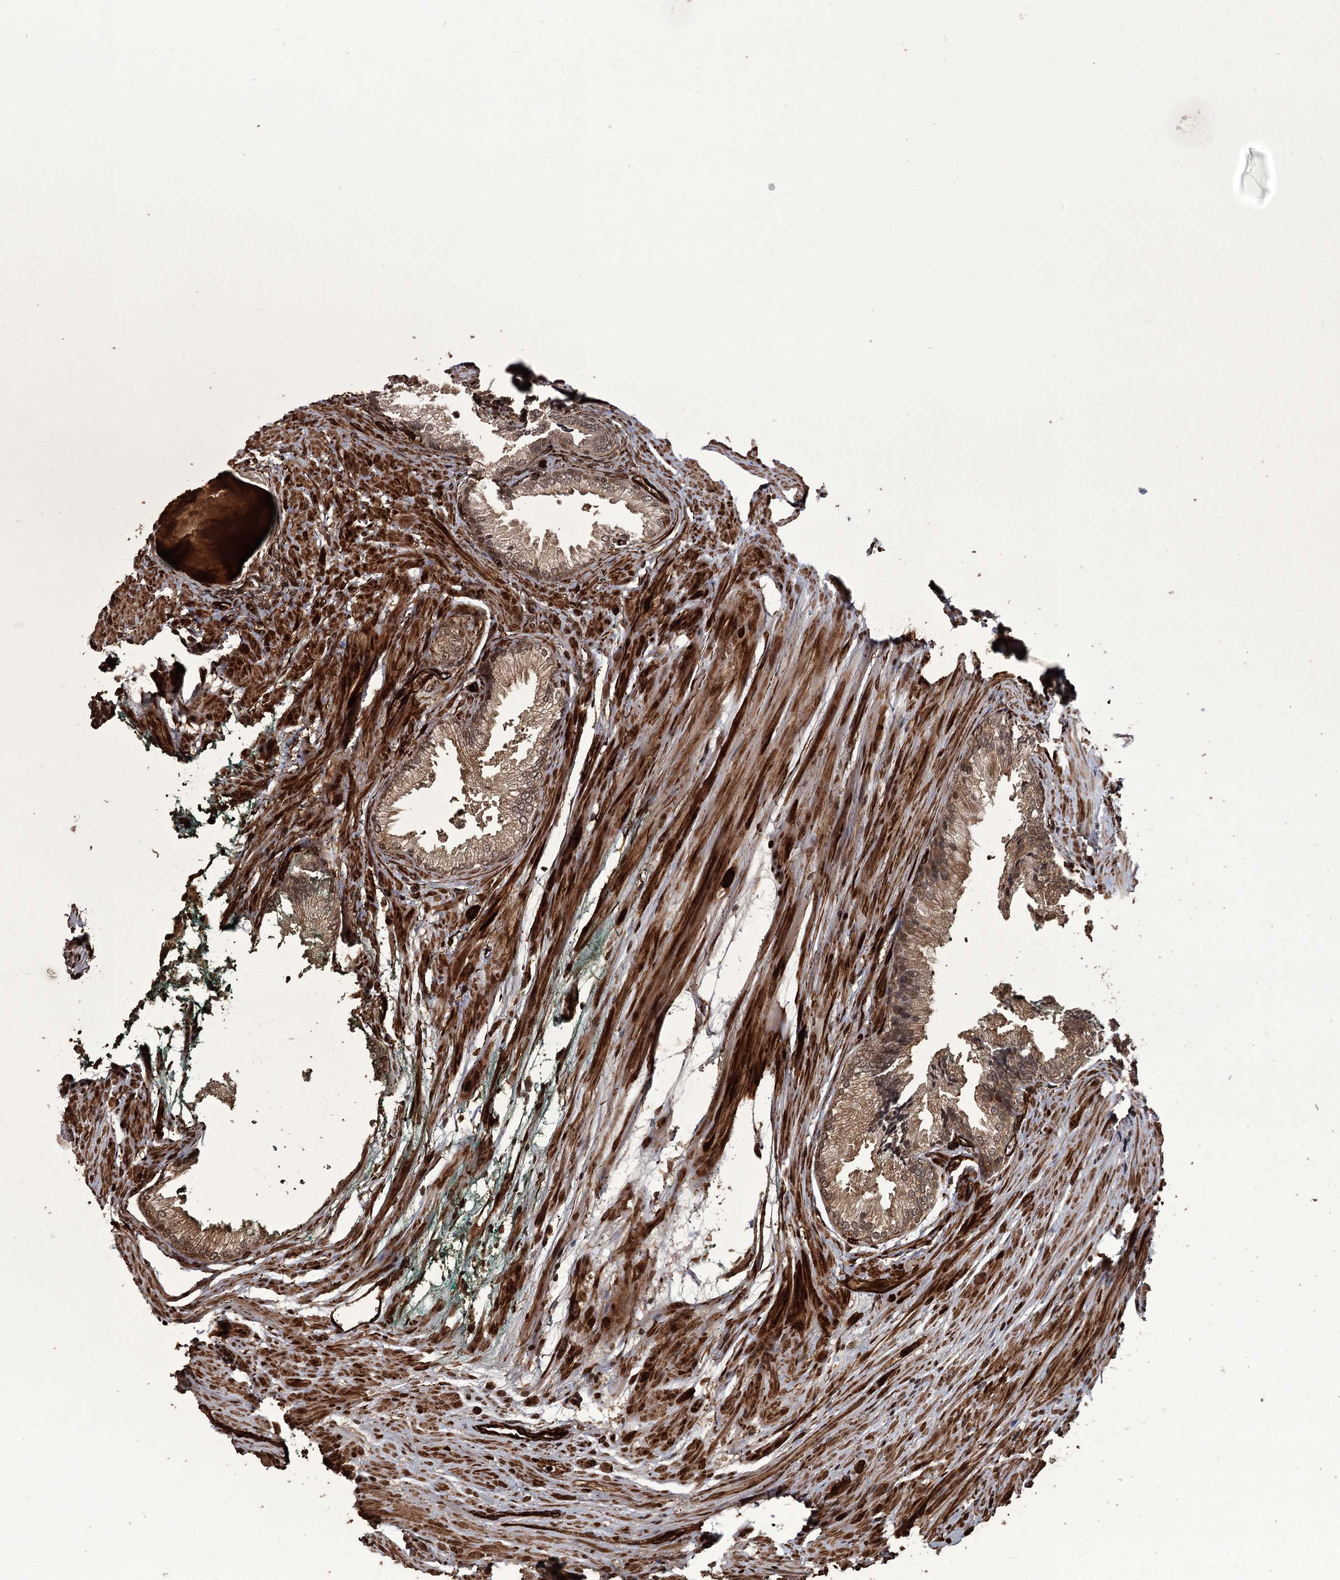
{"staining": {"intensity": "moderate", "quantity": ">75%", "location": "cytoplasmic/membranous,nuclear"}, "tissue": "prostate cancer", "cell_type": "Tumor cells", "image_type": "cancer", "snomed": [{"axis": "morphology", "description": "Adenocarcinoma, High grade"}, {"axis": "topography", "description": "Prostate"}], "caption": "Protein expression analysis of human prostate adenocarcinoma (high-grade) reveals moderate cytoplasmic/membranous and nuclear positivity in approximately >75% of tumor cells.", "gene": "RPAP3", "patient": {"sex": "male", "age": 66}}